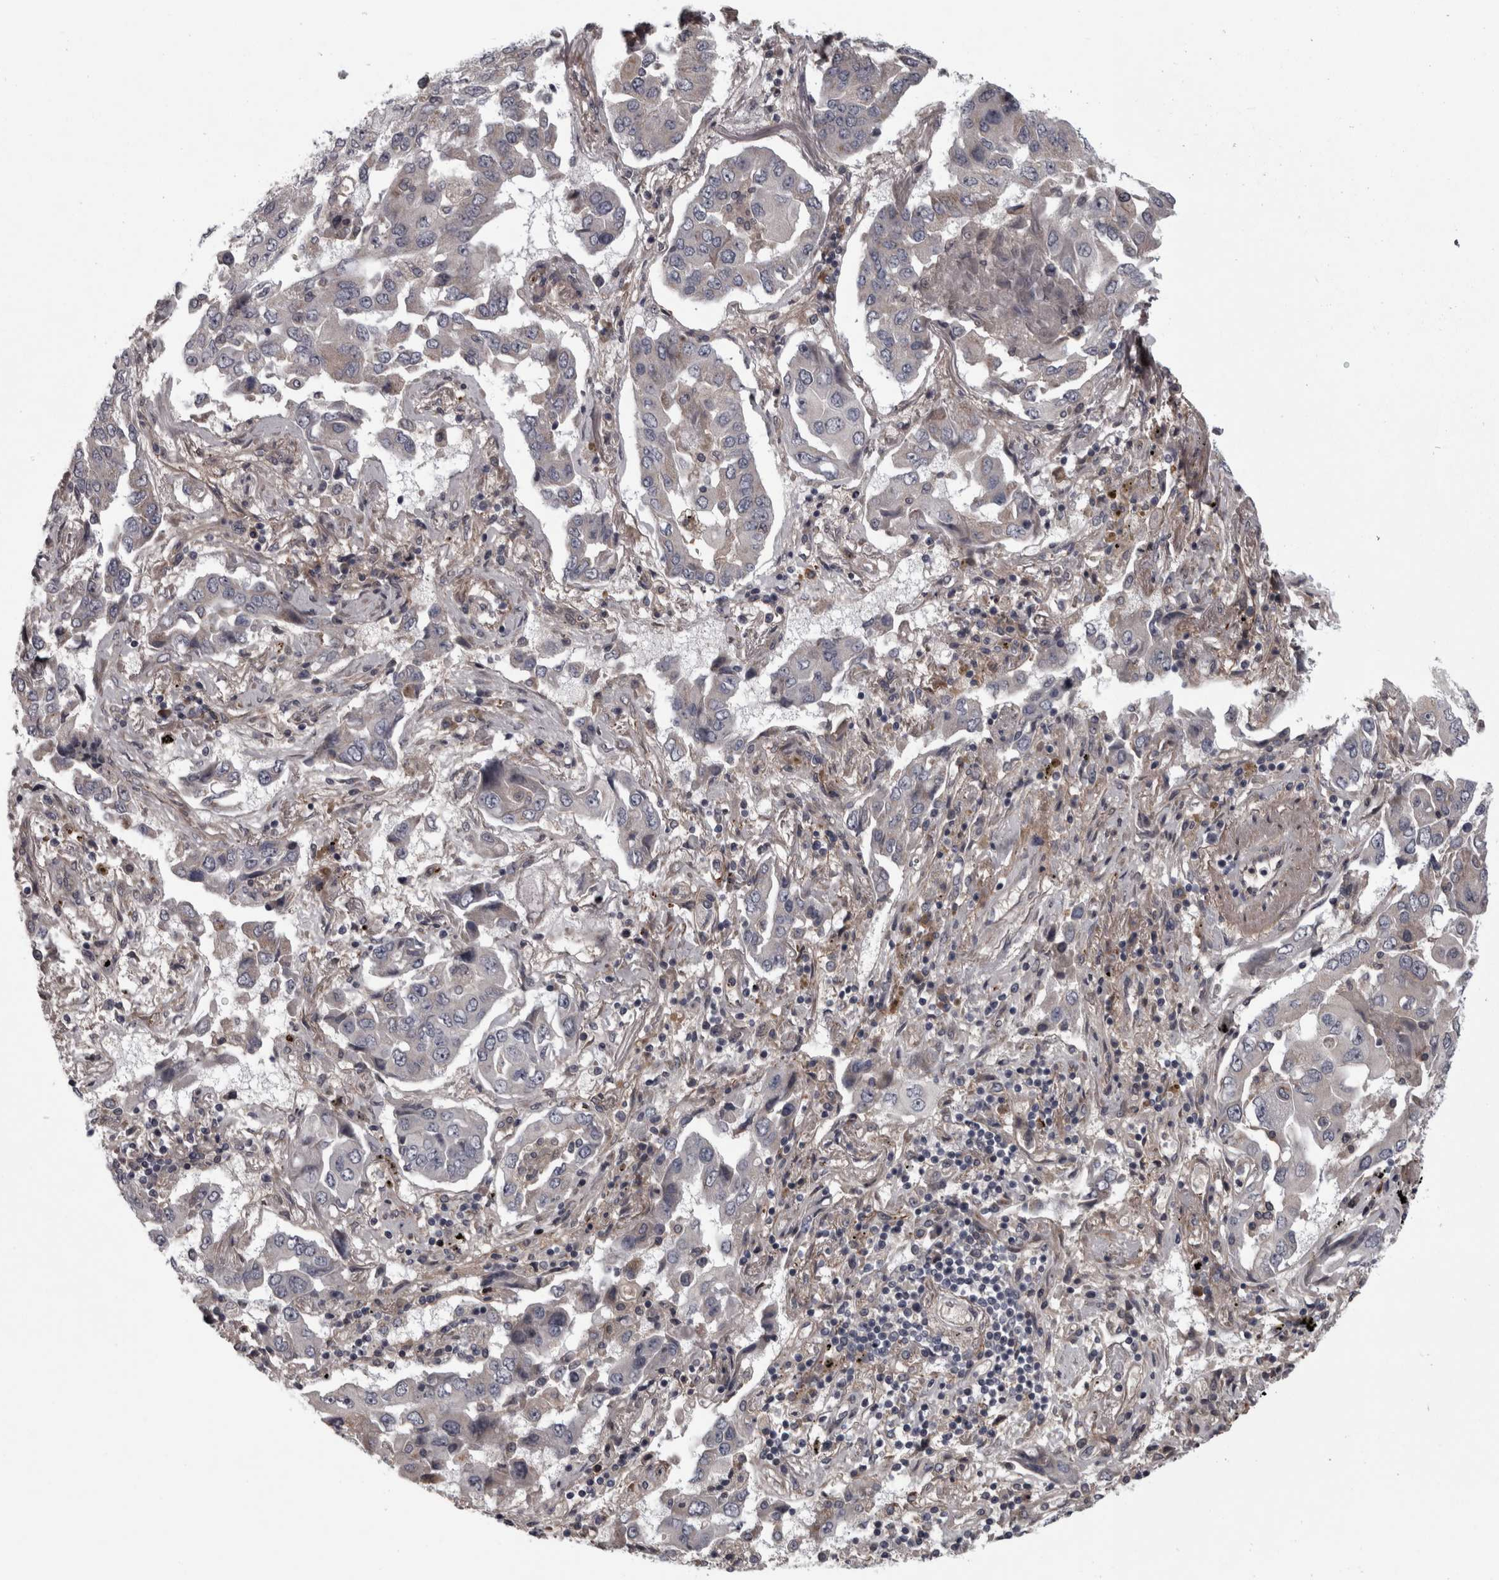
{"staining": {"intensity": "negative", "quantity": "none", "location": "none"}, "tissue": "lung cancer", "cell_type": "Tumor cells", "image_type": "cancer", "snomed": [{"axis": "morphology", "description": "Adenocarcinoma, NOS"}, {"axis": "topography", "description": "Lung"}], "caption": "Immunohistochemical staining of human adenocarcinoma (lung) shows no significant positivity in tumor cells.", "gene": "RSU1", "patient": {"sex": "female", "age": 65}}